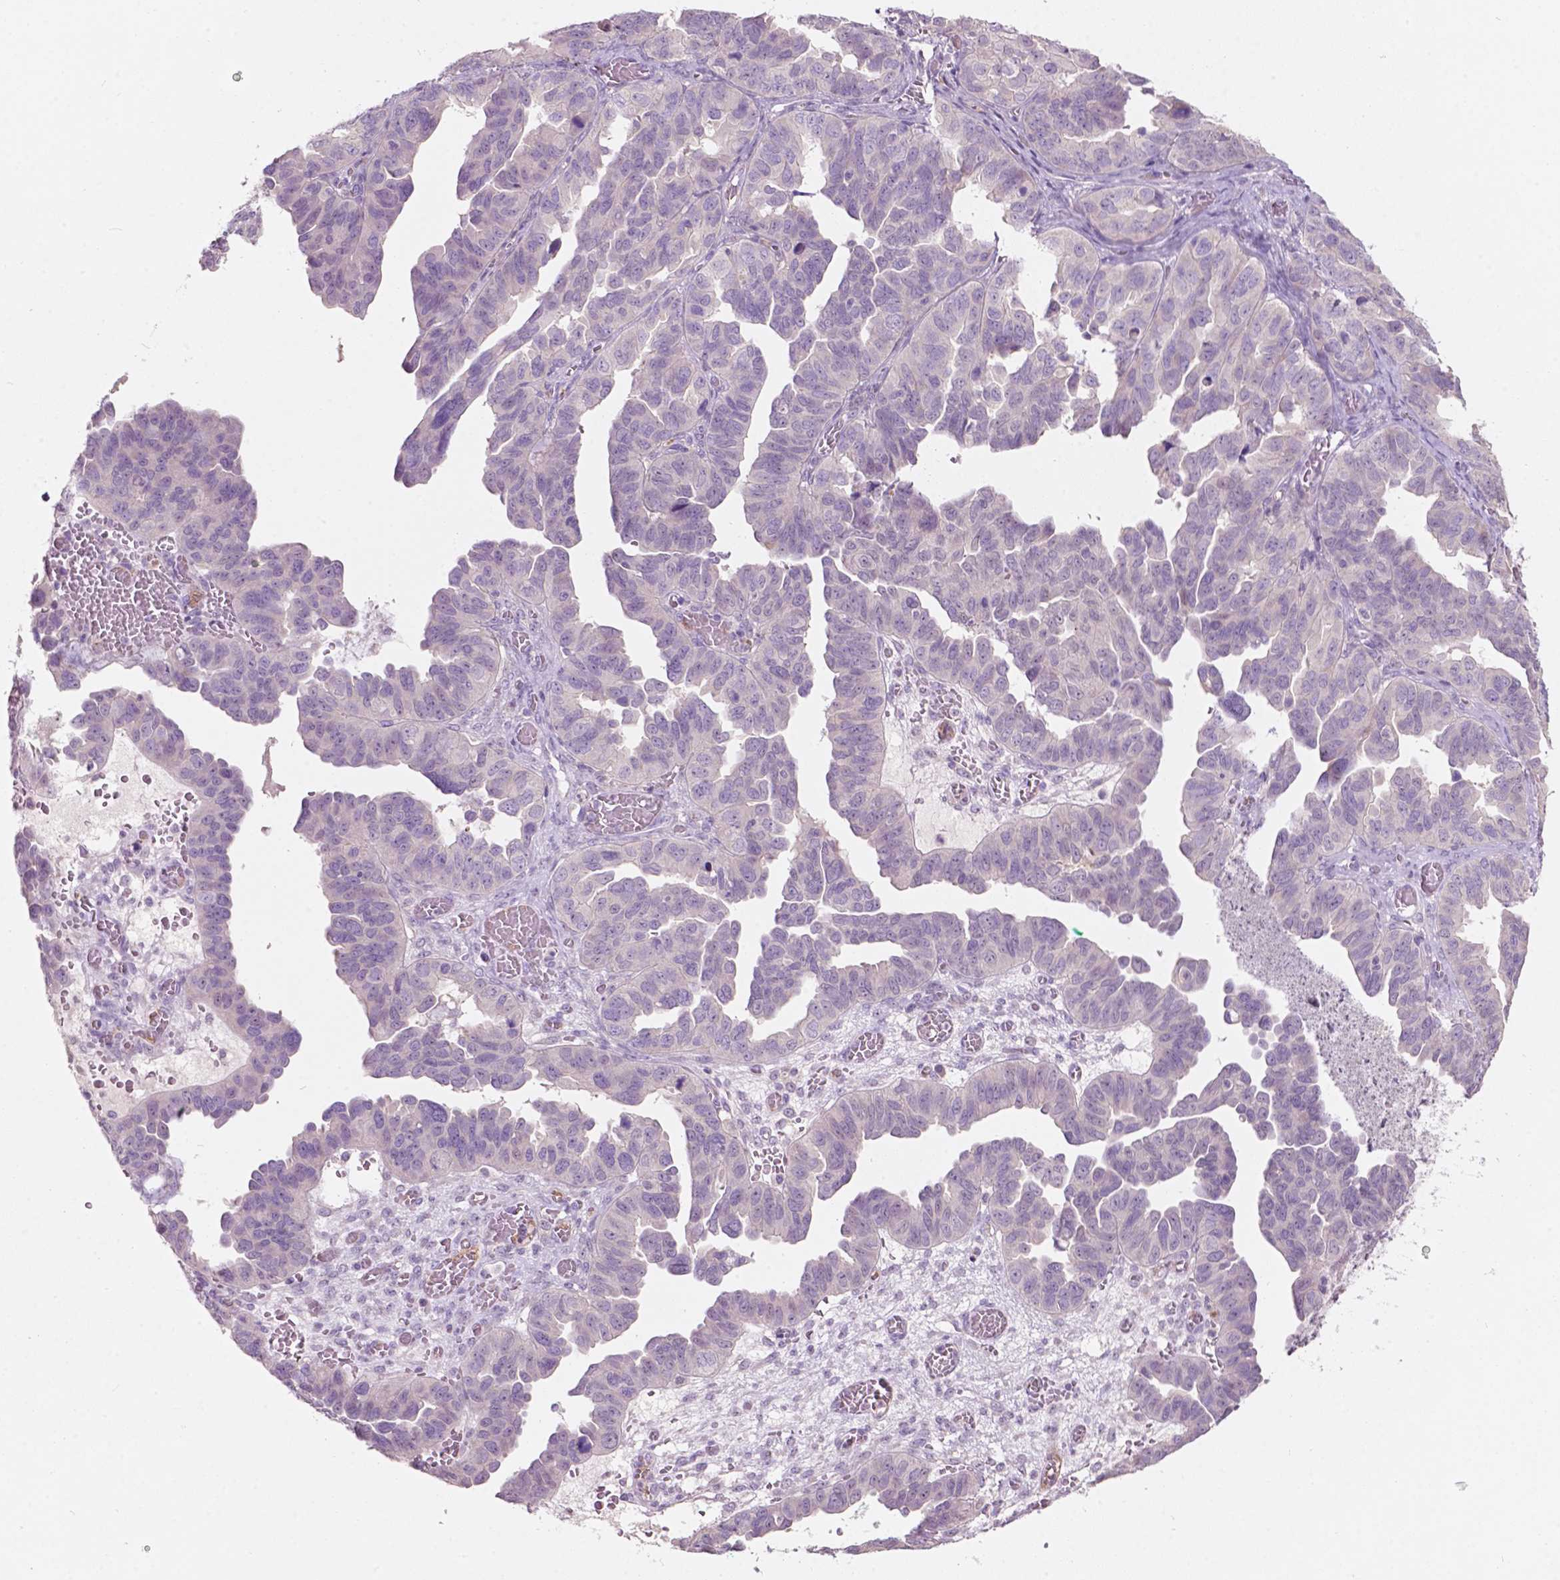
{"staining": {"intensity": "negative", "quantity": "none", "location": "none"}, "tissue": "ovarian cancer", "cell_type": "Tumor cells", "image_type": "cancer", "snomed": [{"axis": "morphology", "description": "Cystadenocarcinoma, serous, NOS"}, {"axis": "topography", "description": "Ovary"}], "caption": "The immunohistochemistry (IHC) micrograph has no significant positivity in tumor cells of ovarian cancer (serous cystadenocarcinoma) tissue.", "gene": "TM6SF2", "patient": {"sex": "female", "age": 64}}